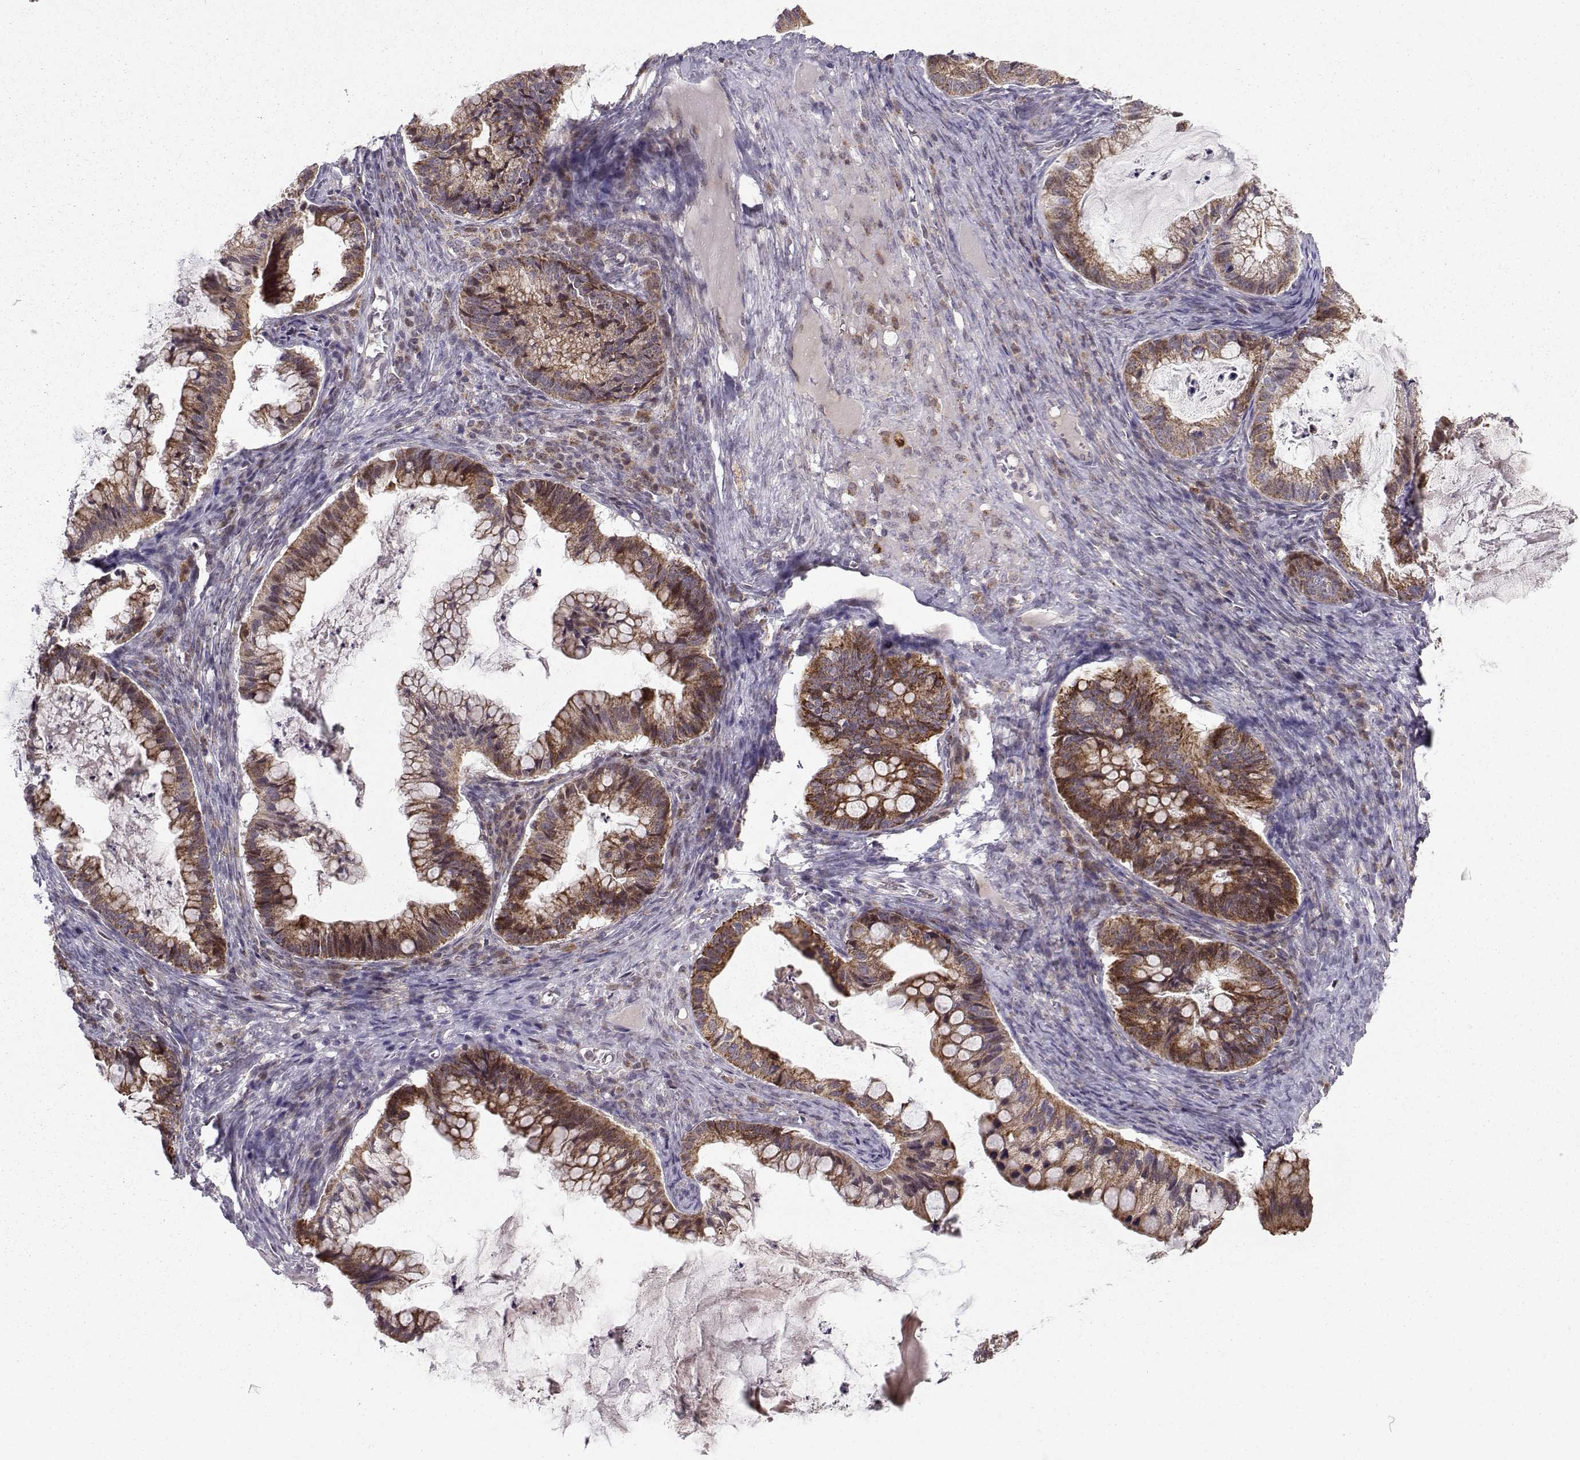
{"staining": {"intensity": "strong", "quantity": ">75%", "location": "cytoplasmic/membranous"}, "tissue": "ovarian cancer", "cell_type": "Tumor cells", "image_type": "cancer", "snomed": [{"axis": "morphology", "description": "Cystadenocarcinoma, mucinous, NOS"}, {"axis": "topography", "description": "Ovary"}], "caption": "High-magnification brightfield microscopy of mucinous cystadenocarcinoma (ovarian) stained with DAB (brown) and counterstained with hematoxylin (blue). tumor cells exhibit strong cytoplasmic/membranous positivity is present in about>75% of cells. (DAB (3,3'-diaminobenzidine) IHC with brightfield microscopy, high magnification).", "gene": "NECAB3", "patient": {"sex": "female", "age": 57}}